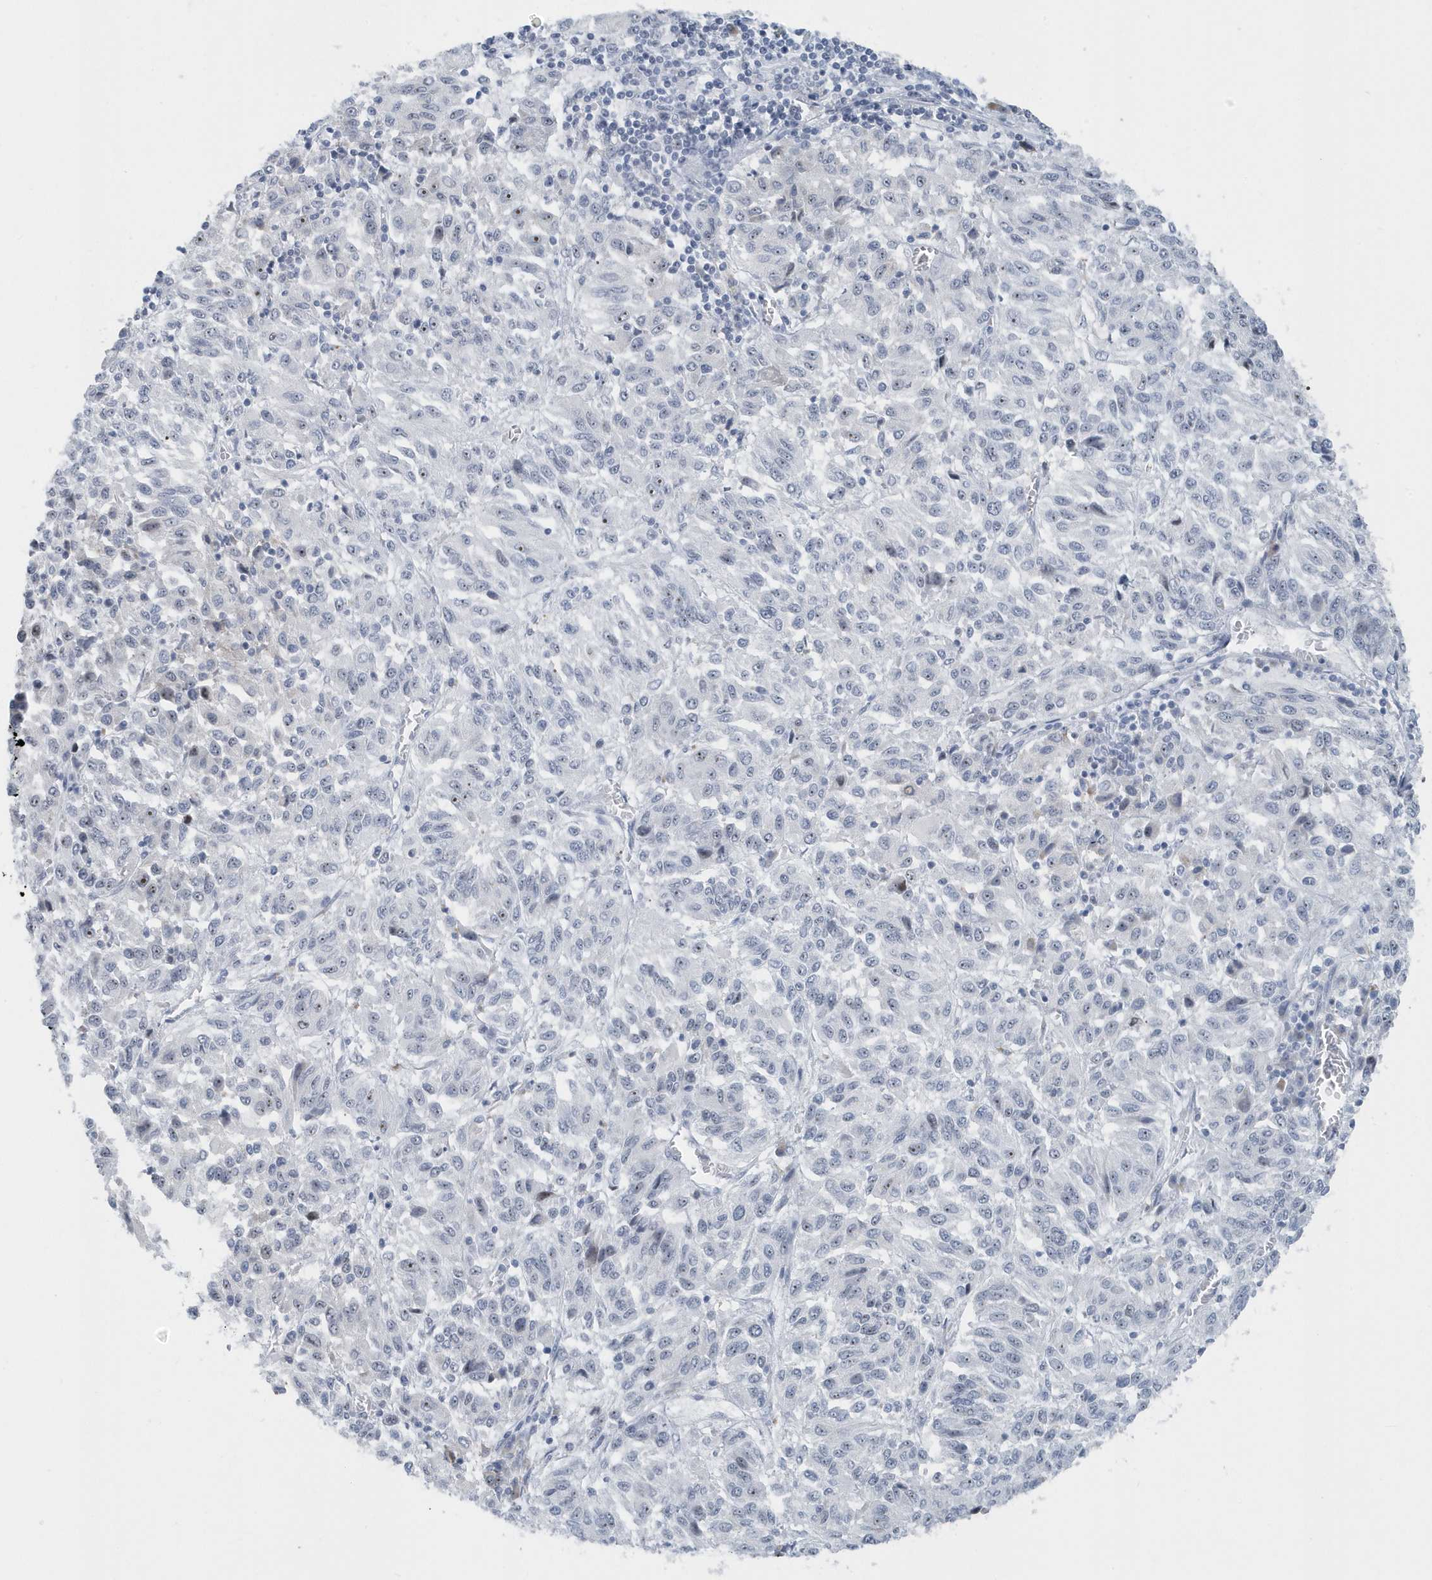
{"staining": {"intensity": "negative", "quantity": "none", "location": "none"}, "tissue": "melanoma", "cell_type": "Tumor cells", "image_type": "cancer", "snomed": [{"axis": "morphology", "description": "Malignant melanoma, Metastatic site"}, {"axis": "topography", "description": "Lung"}], "caption": "The immunohistochemistry (IHC) micrograph has no significant staining in tumor cells of melanoma tissue.", "gene": "RPF2", "patient": {"sex": "male", "age": 64}}